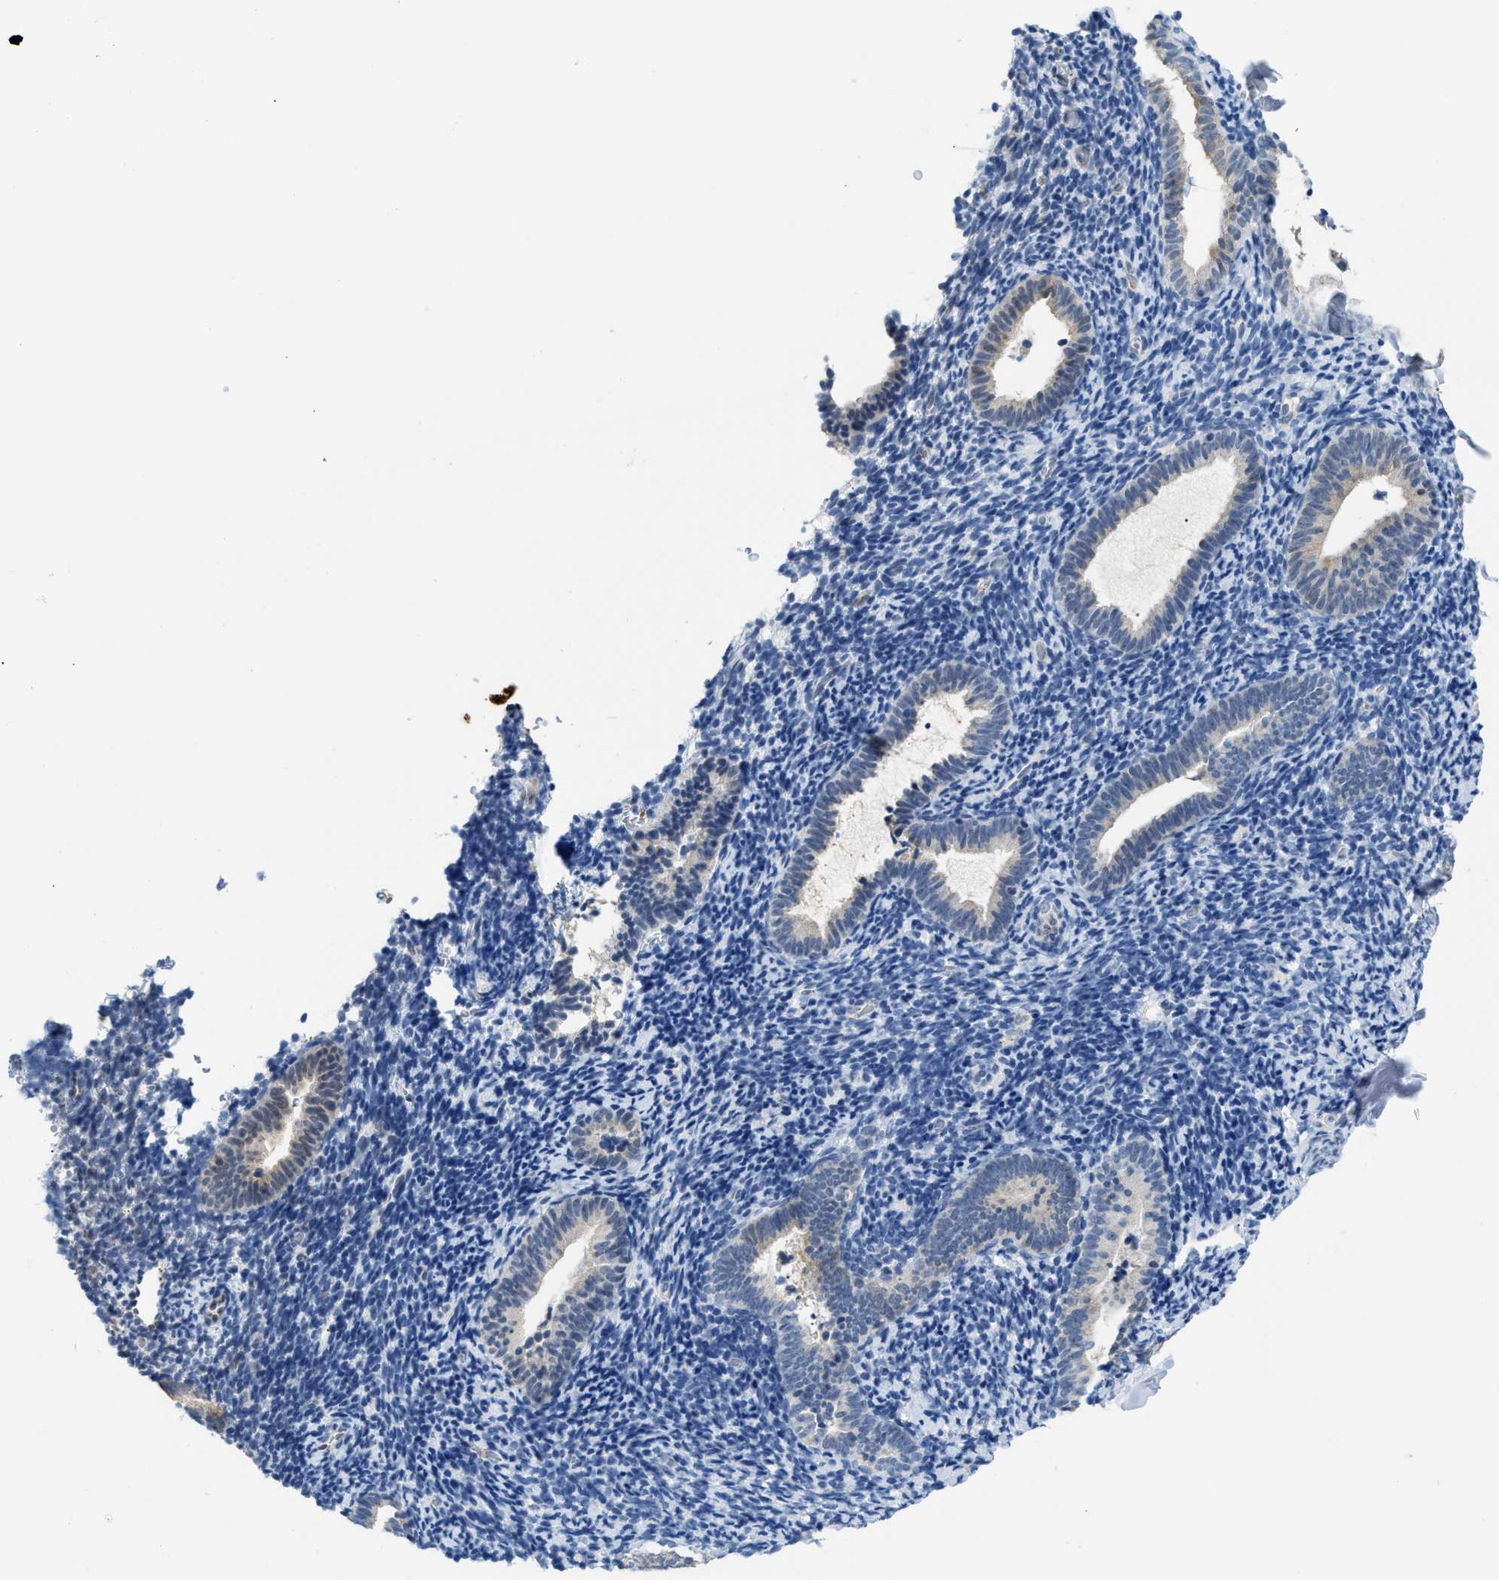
{"staining": {"intensity": "negative", "quantity": "none", "location": "none"}, "tissue": "endometrium", "cell_type": "Cells in endometrial stroma", "image_type": "normal", "snomed": [{"axis": "morphology", "description": "Normal tissue, NOS"}, {"axis": "topography", "description": "Endometrium"}], "caption": "Immunohistochemistry (IHC) histopathology image of unremarkable endometrium stained for a protein (brown), which exhibits no positivity in cells in endometrial stroma.", "gene": "PSAT1", "patient": {"sex": "female", "age": 51}}